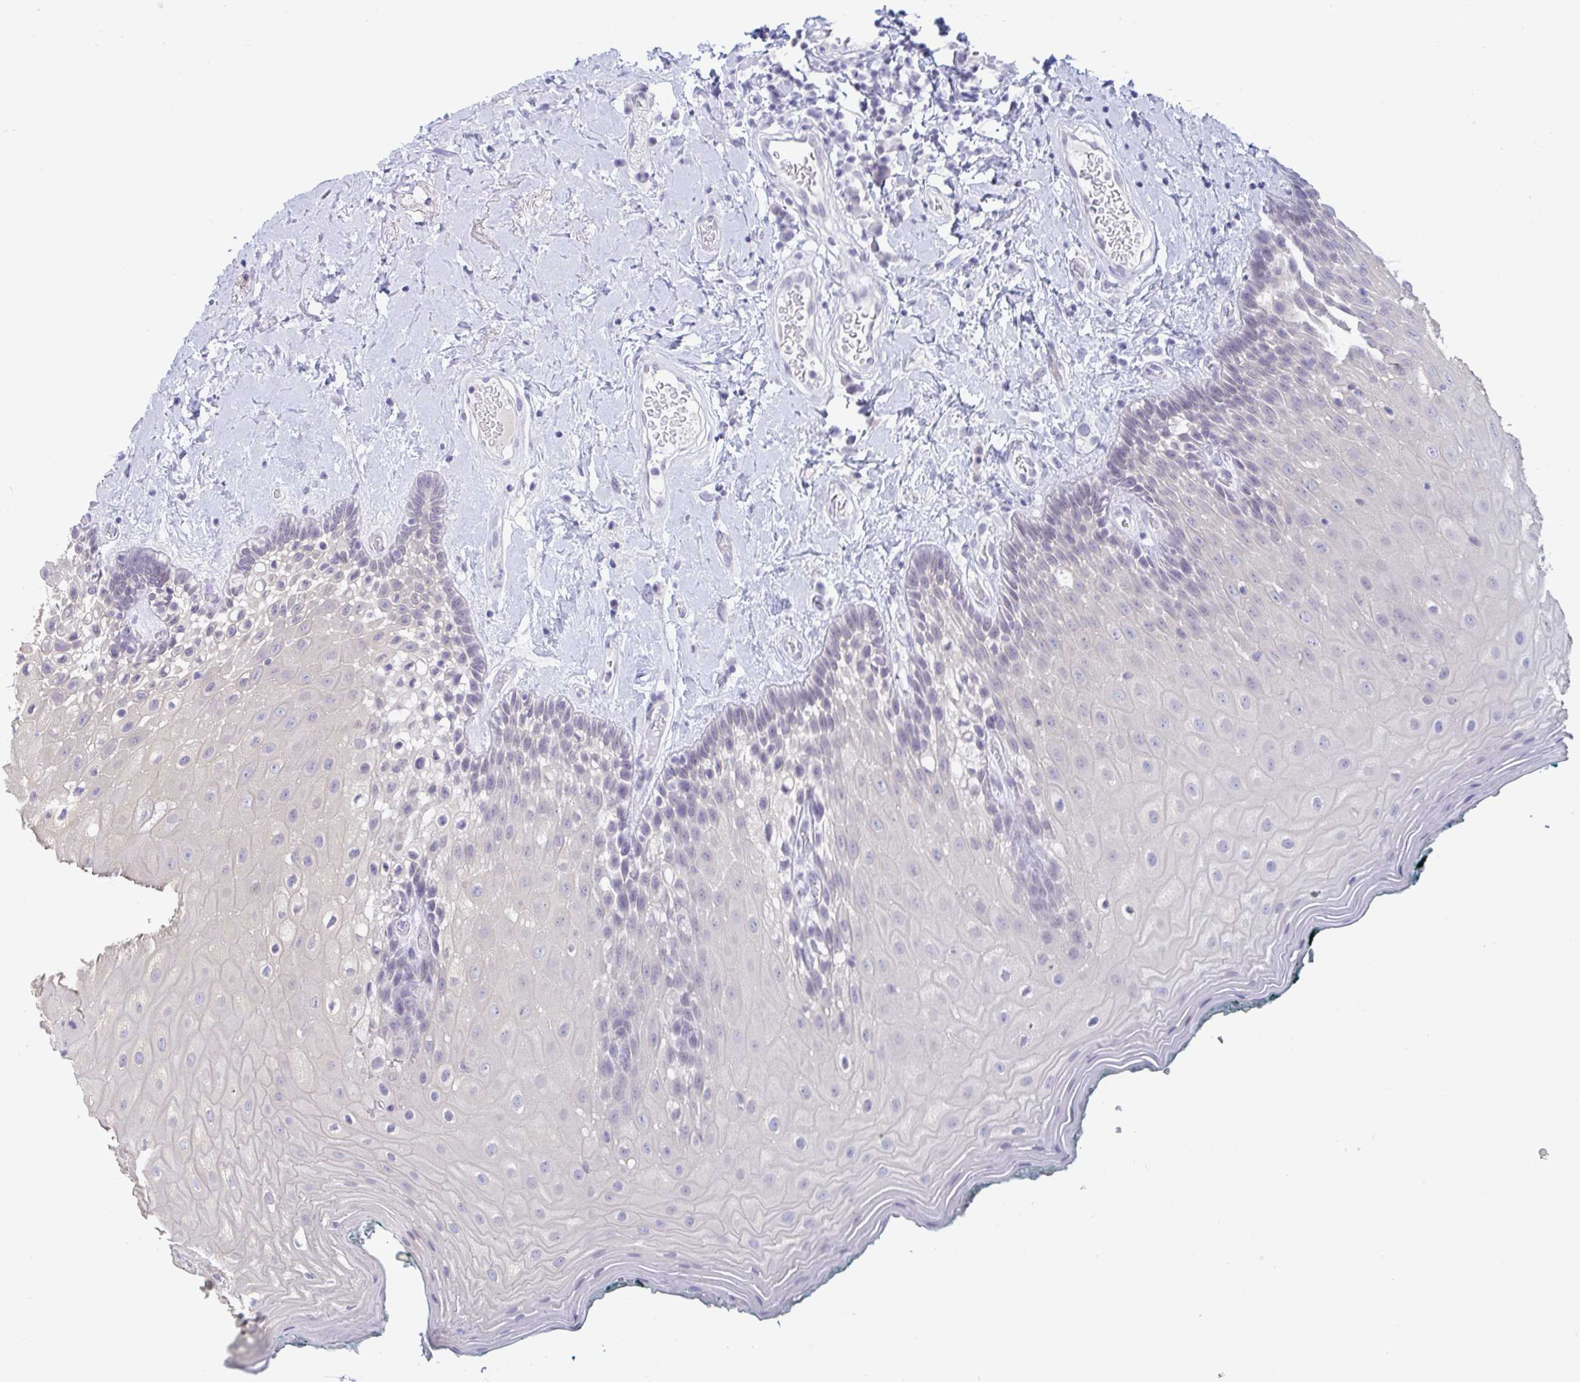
{"staining": {"intensity": "negative", "quantity": "none", "location": "none"}, "tissue": "oral mucosa", "cell_type": "Squamous epithelial cells", "image_type": "normal", "snomed": [{"axis": "morphology", "description": "Normal tissue, NOS"}, {"axis": "morphology", "description": "Squamous cell carcinoma, NOS"}, {"axis": "topography", "description": "Oral tissue"}, {"axis": "topography", "description": "Head-Neck"}], "caption": "Immunohistochemistry (IHC) of benign human oral mucosa shows no positivity in squamous epithelial cells. (DAB (3,3'-diaminobenzidine) immunohistochemistry visualized using brightfield microscopy, high magnification).", "gene": "CDX4", "patient": {"sex": "male", "age": 64}}